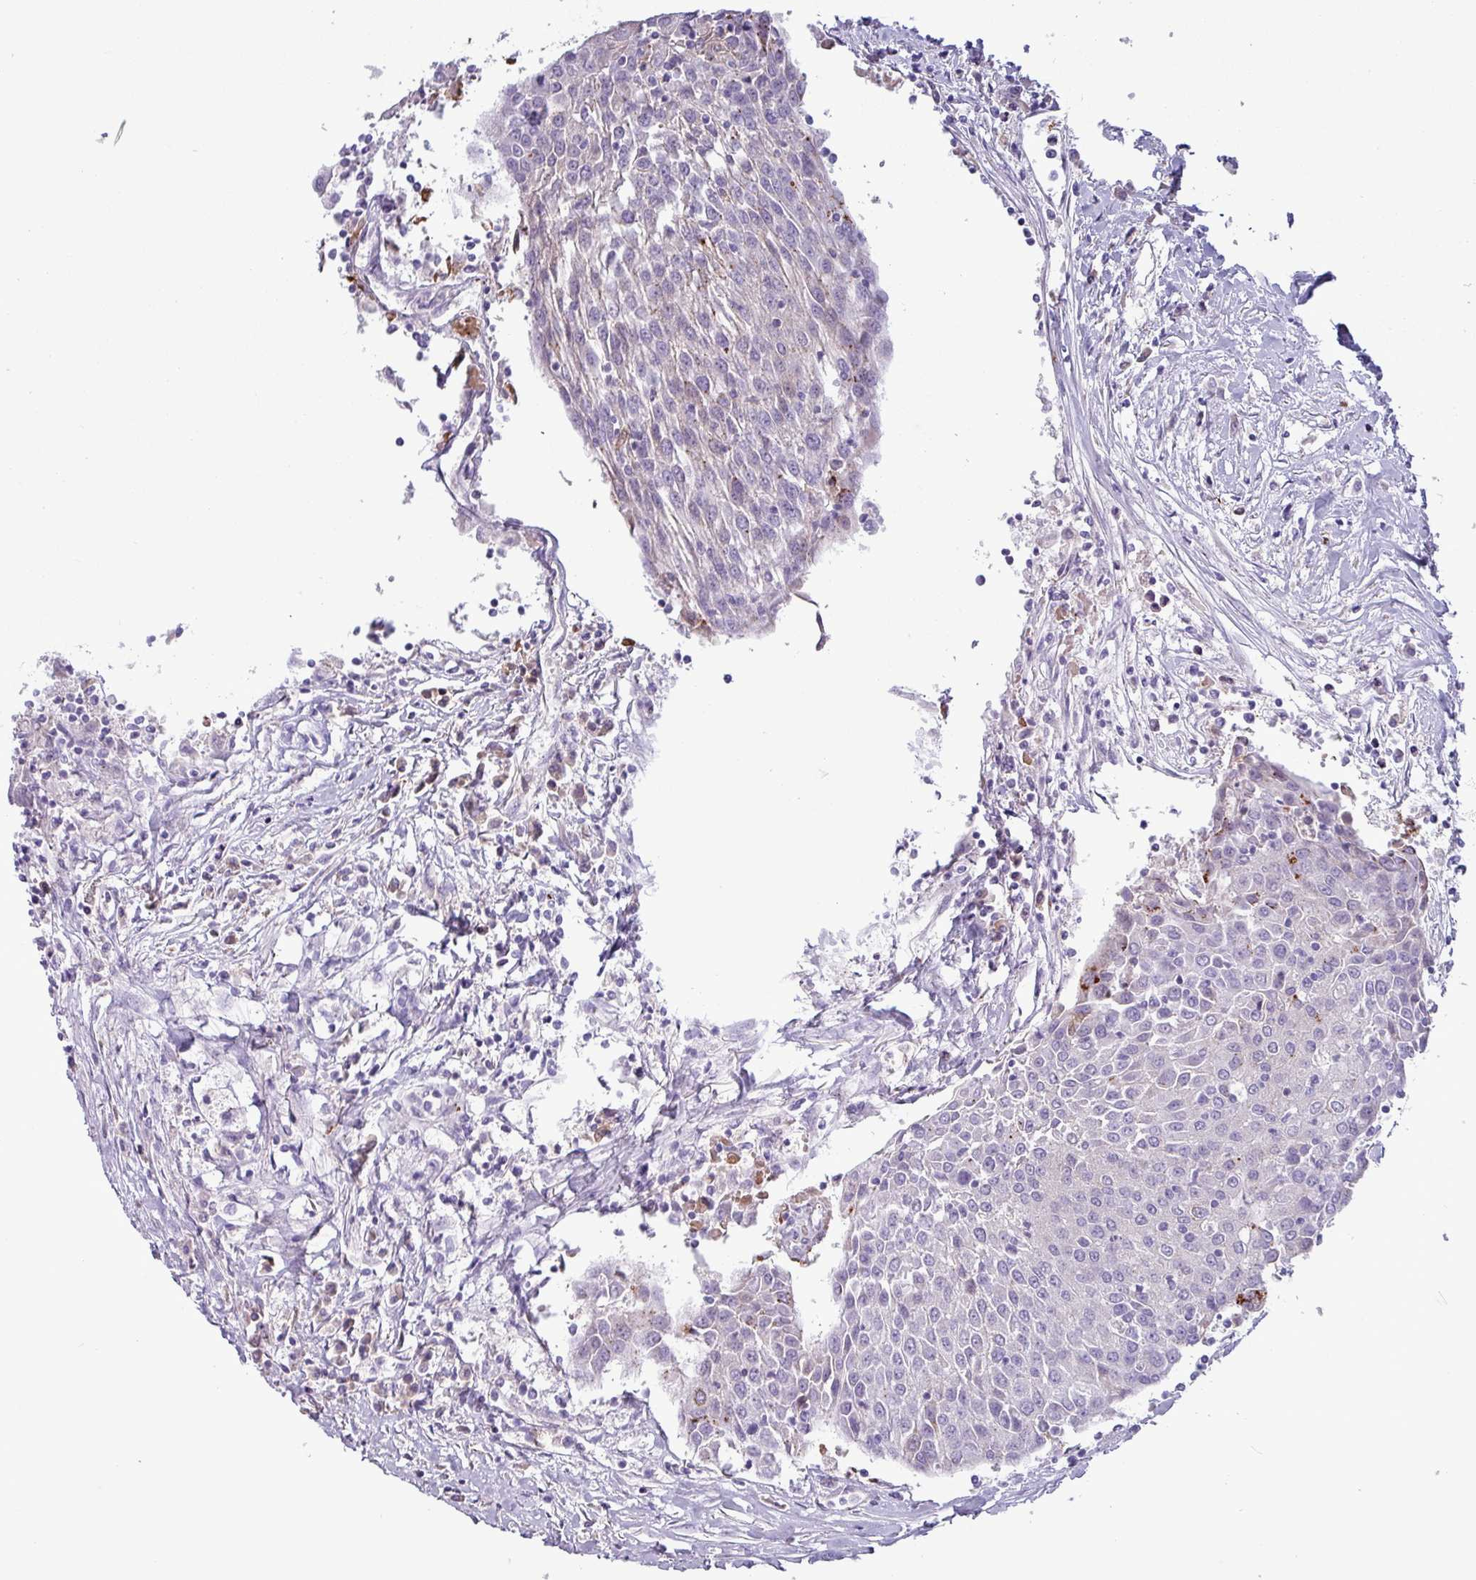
{"staining": {"intensity": "strong", "quantity": "<25%", "location": "cytoplasmic/membranous"}, "tissue": "urothelial cancer", "cell_type": "Tumor cells", "image_type": "cancer", "snomed": [{"axis": "morphology", "description": "Urothelial carcinoma, High grade"}, {"axis": "topography", "description": "Urinary bladder"}], "caption": "This histopathology image exhibits high-grade urothelial carcinoma stained with immunohistochemistry (IHC) to label a protein in brown. The cytoplasmic/membranous of tumor cells show strong positivity for the protein. Nuclei are counter-stained blue.", "gene": "PLIN2", "patient": {"sex": "female", "age": 85}}